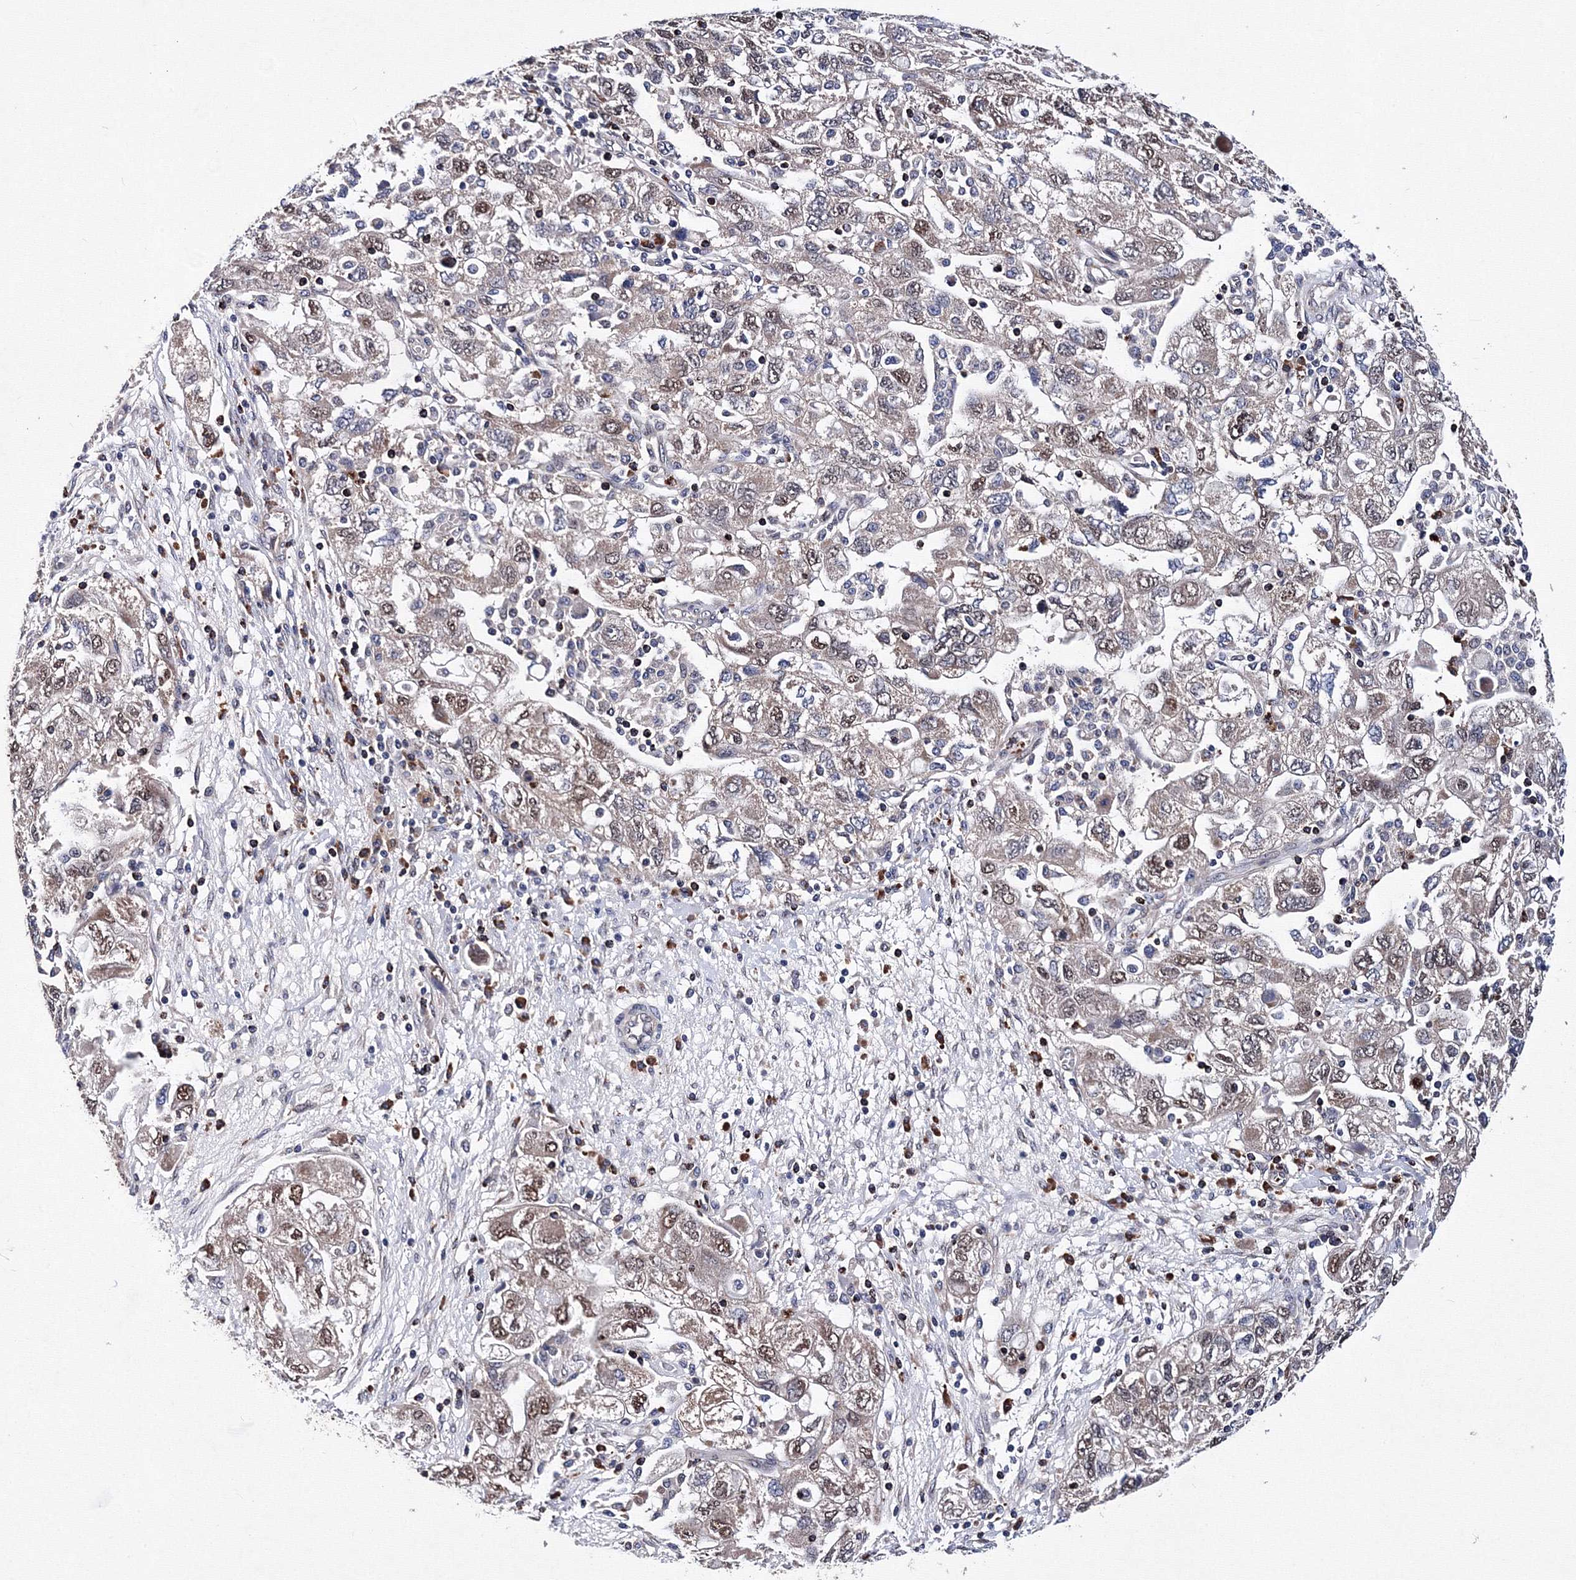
{"staining": {"intensity": "weak", "quantity": "<25%", "location": "cytoplasmic/membranous,nuclear"}, "tissue": "ovarian cancer", "cell_type": "Tumor cells", "image_type": "cancer", "snomed": [{"axis": "morphology", "description": "Carcinoma, NOS"}, {"axis": "morphology", "description": "Cystadenocarcinoma, serous, NOS"}, {"axis": "topography", "description": "Ovary"}], "caption": "Tumor cells show no significant protein staining in ovarian cancer.", "gene": "PHYKPL", "patient": {"sex": "female", "age": 69}}